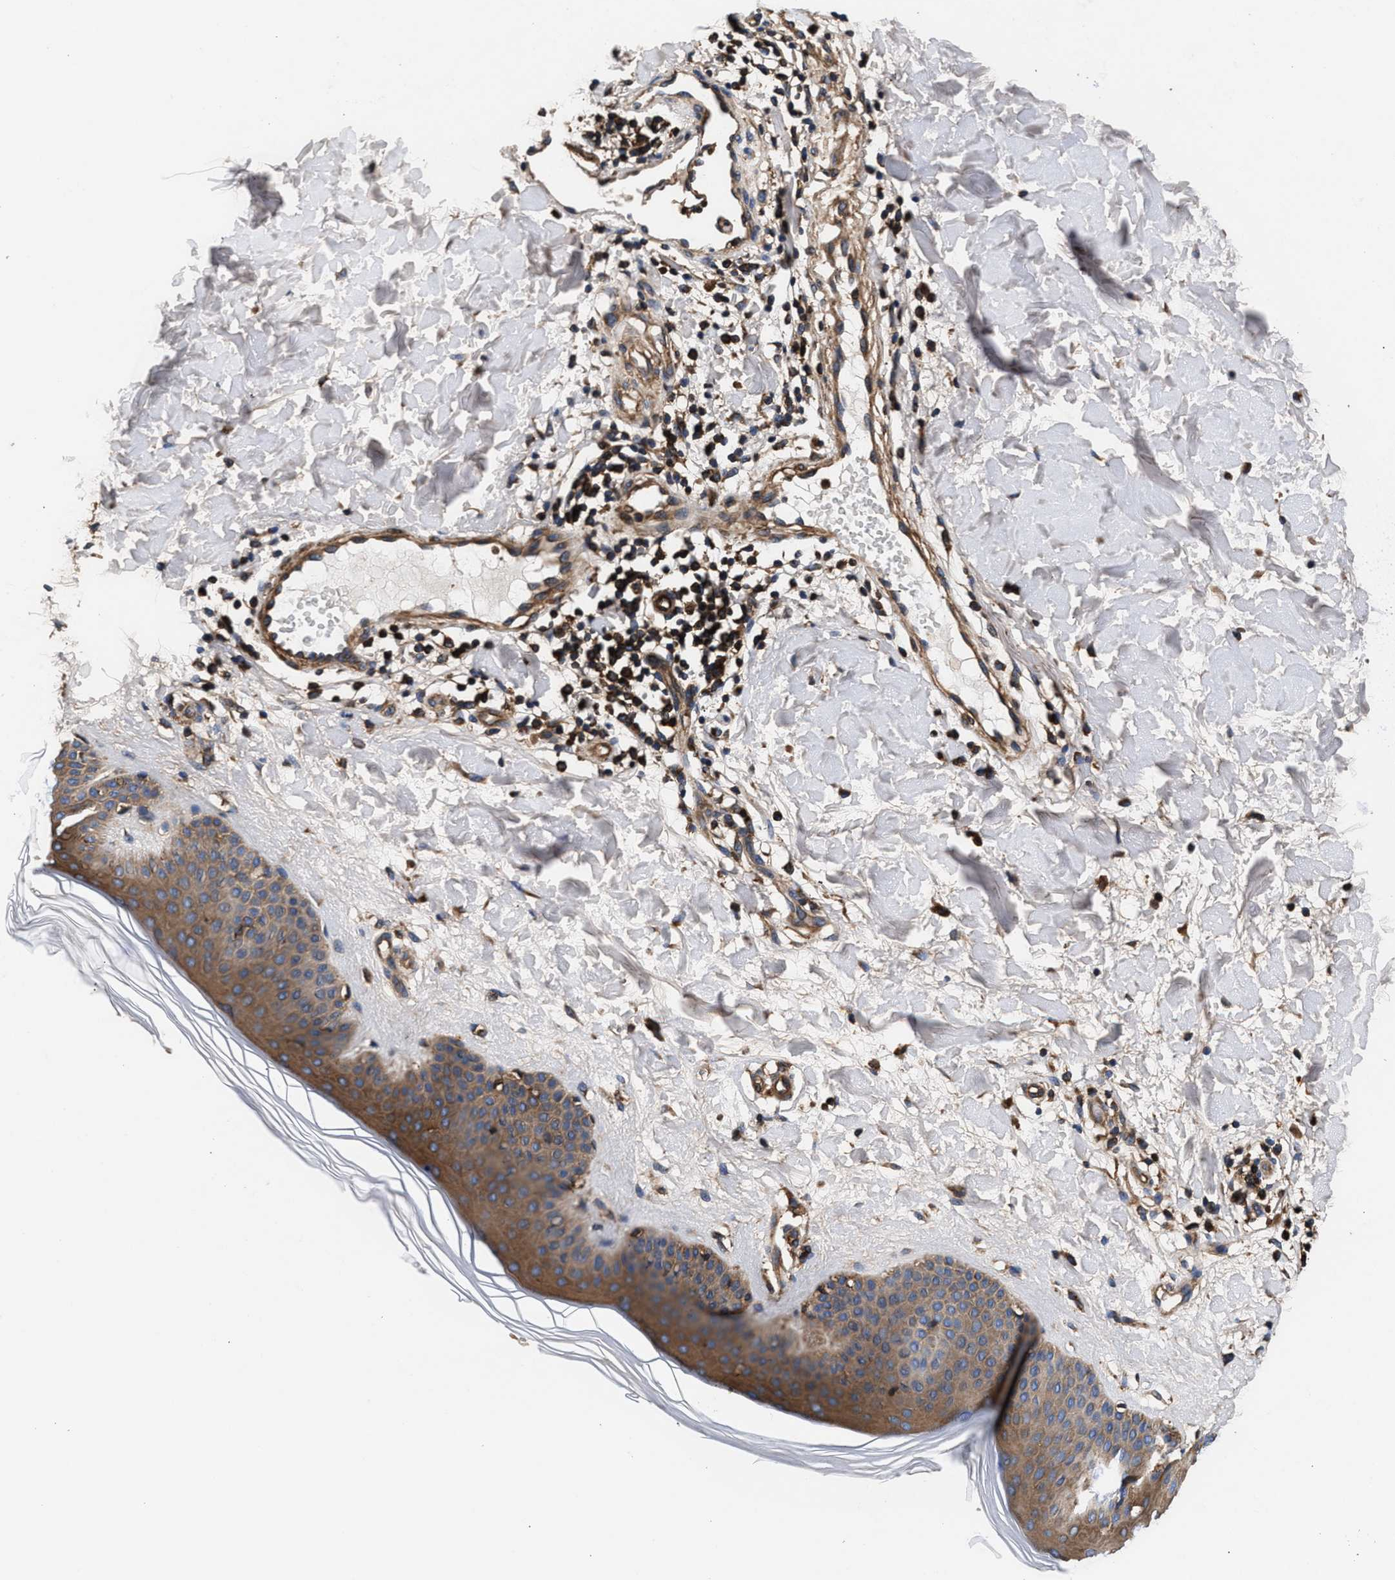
{"staining": {"intensity": "moderate", "quantity": ">75%", "location": "cytoplasmic/membranous"}, "tissue": "skin", "cell_type": "Fibroblasts", "image_type": "normal", "snomed": [{"axis": "morphology", "description": "Normal tissue, NOS"}, {"axis": "morphology", "description": "Malignant melanoma, Metastatic site"}, {"axis": "topography", "description": "Skin"}], "caption": "A photomicrograph of skin stained for a protein exhibits moderate cytoplasmic/membranous brown staining in fibroblasts.", "gene": "ENSG00000286112", "patient": {"sex": "male", "age": 41}}